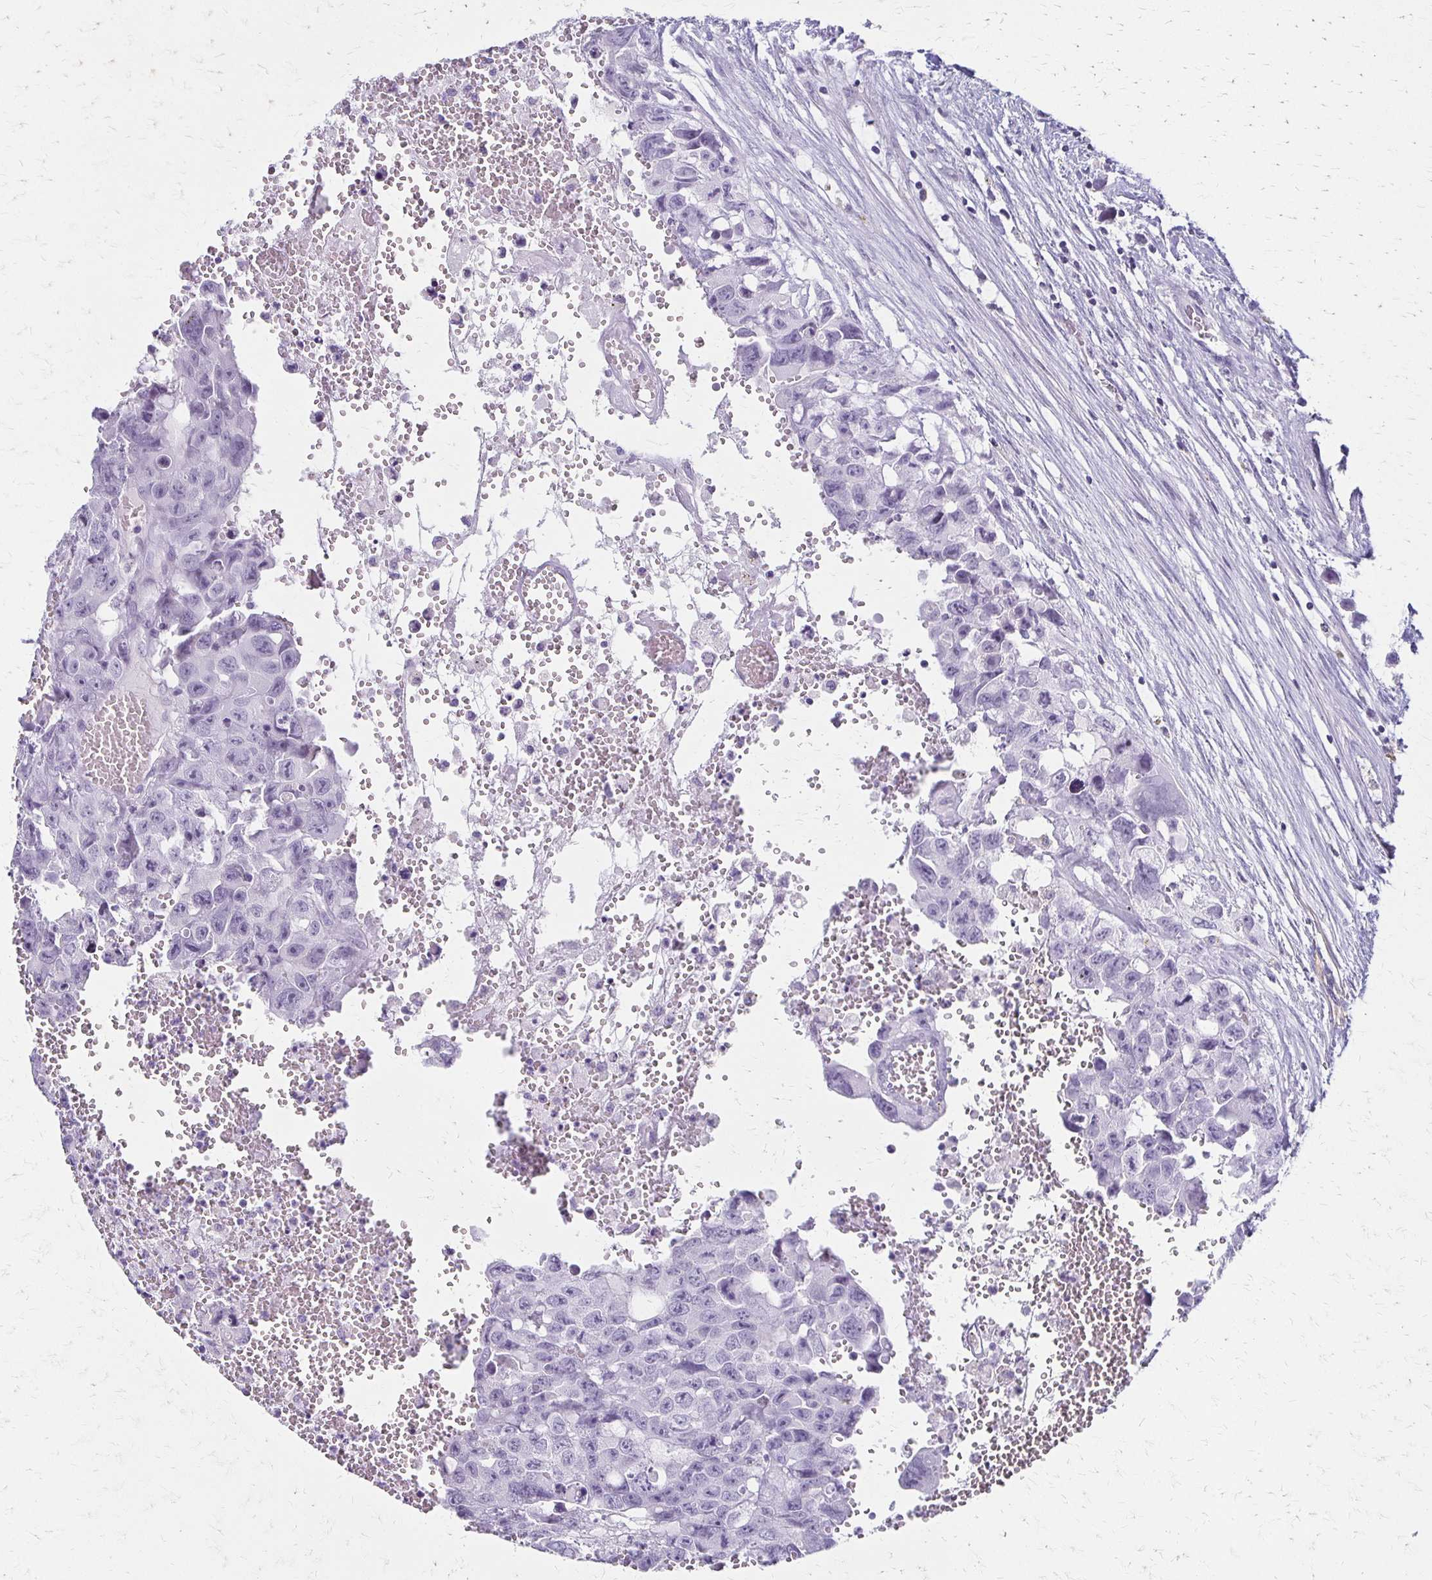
{"staining": {"intensity": "negative", "quantity": "none", "location": "none"}, "tissue": "testis cancer", "cell_type": "Tumor cells", "image_type": "cancer", "snomed": [{"axis": "morphology", "description": "Seminoma, NOS"}, {"axis": "topography", "description": "Testis"}], "caption": "A photomicrograph of seminoma (testis) stained for a protein exhibits no brown staining in tumor cells. (DAB (3,3'-diaminobenzidine) immunohistochemistry, high magnification).", "gene": "IVL", "patient": {"sex": "male", "age": 26}}